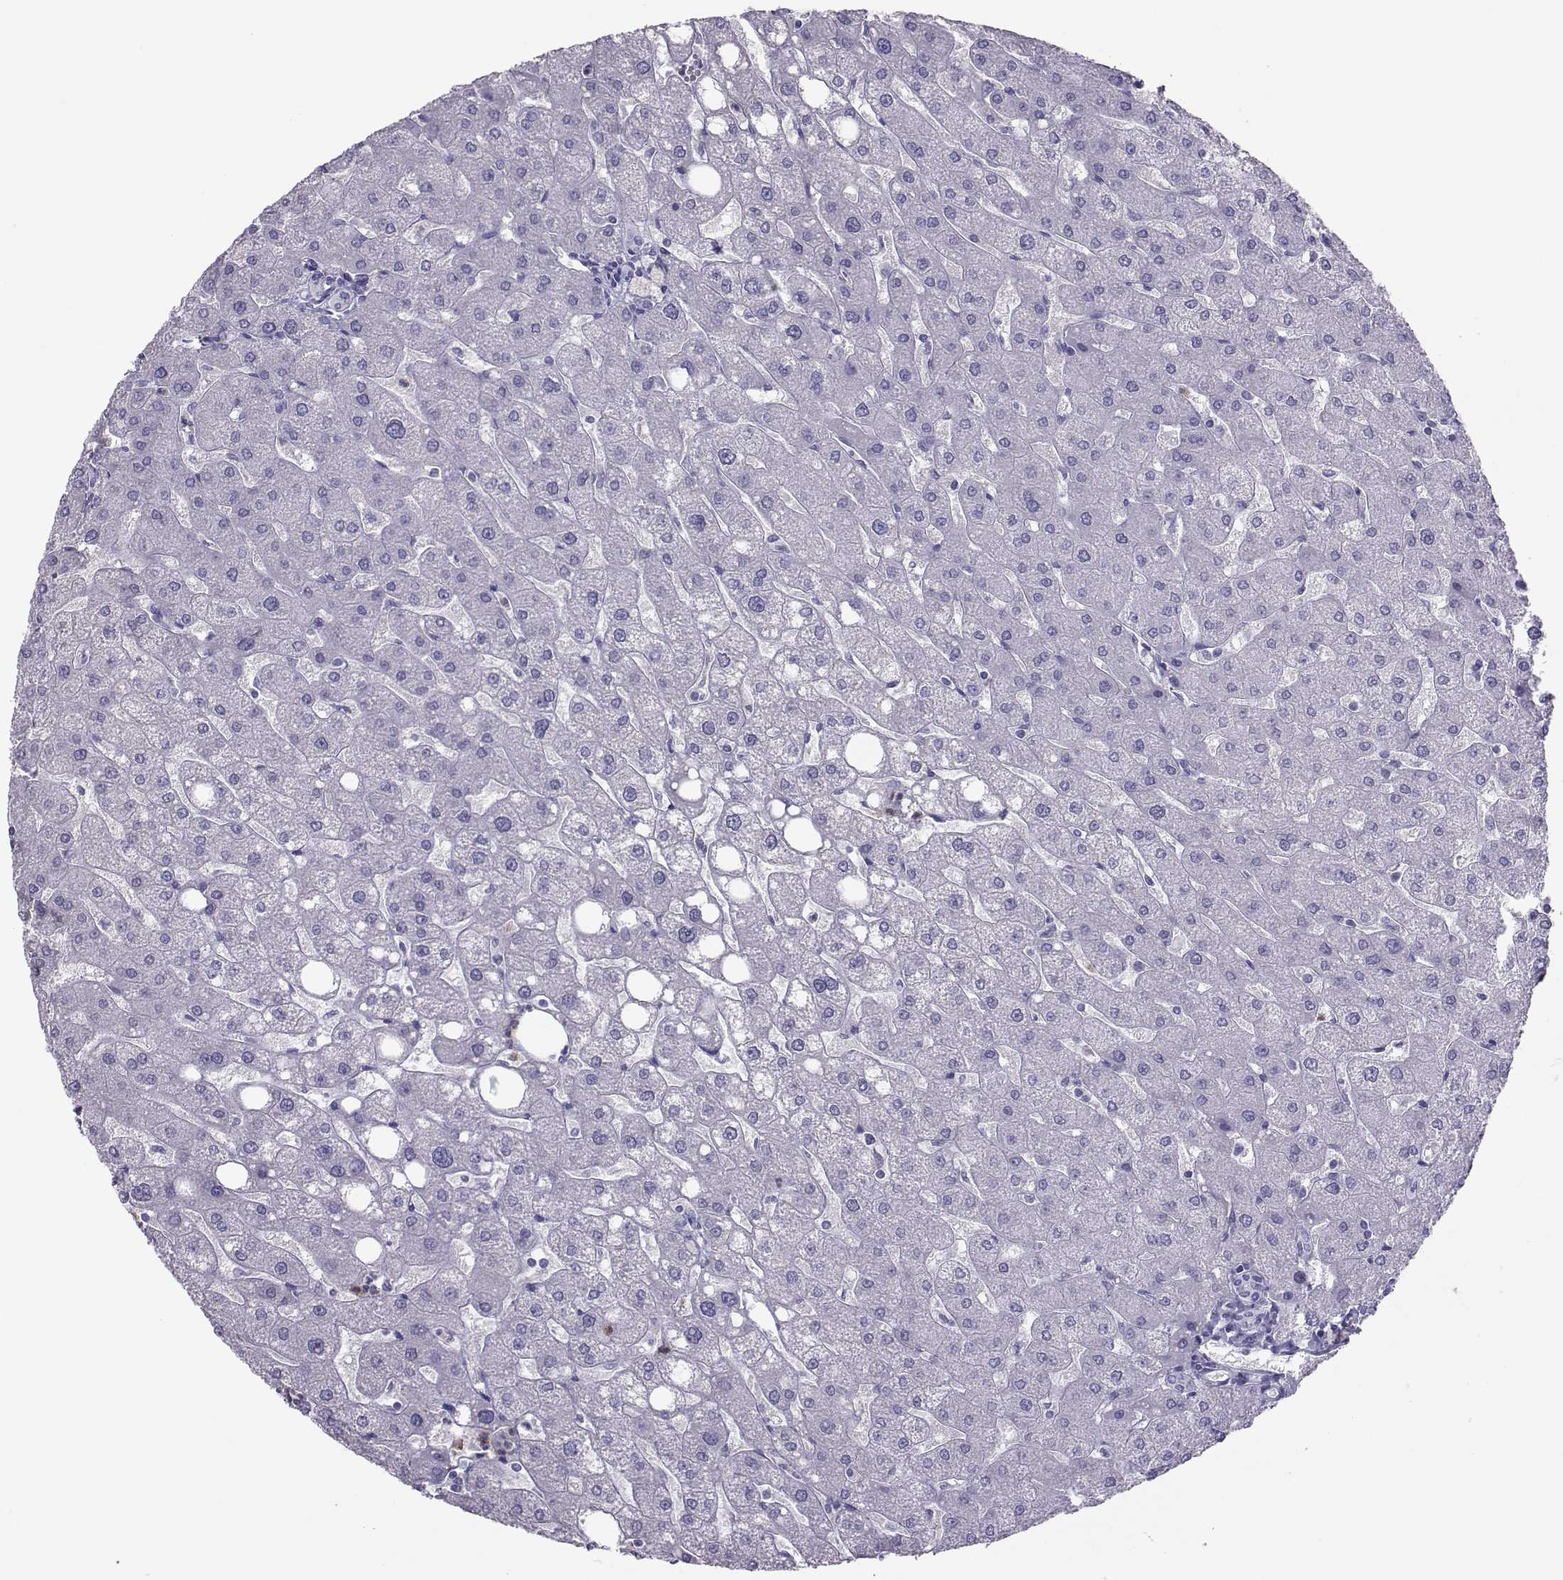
{"staining": {"intensity": "negative", "quantity": "none", "location": "none"}, "tissue": "liver", "cell_type": "Cholangiocytes", "image_type": "normal", "snomed": [{"axis": "morphology", "description": "Normal tissue, NOS"}, {"axis": "topography", "description": "Liver"}], "caption": "The micrograph displays no staining of cholangiocytes in unremarkable liver. (Brightfield microscopy of DAB (3,3'-diaminobenzidine) immunohistochemistry at high magnification).", "gene": "TRPM7", "patient": {"sex": "male", "age": 67}}